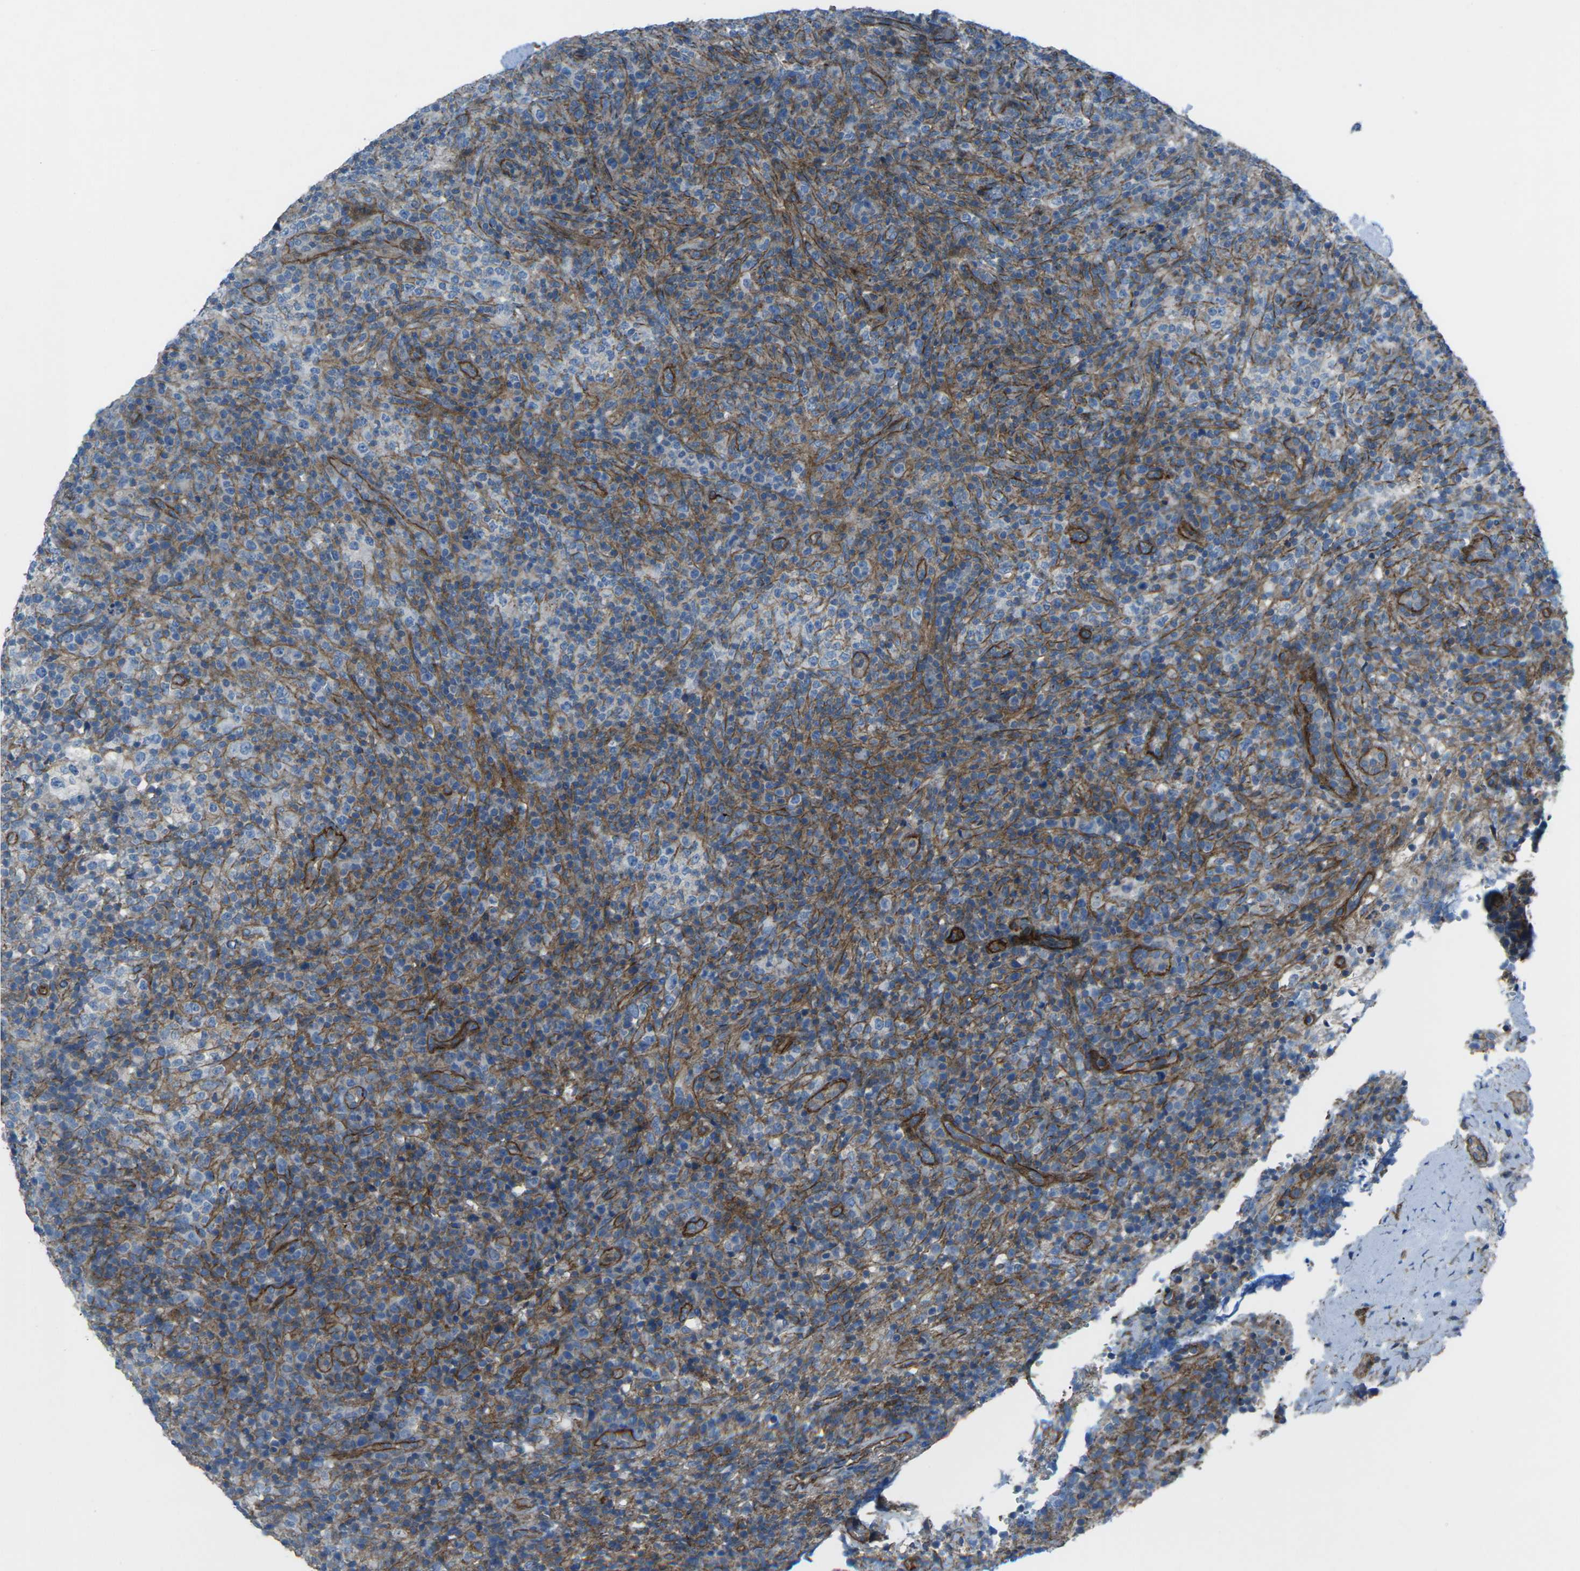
{"staining": {"intensity": "weak", "quantity": "25%-75%", "location": "cytoplasmic/membranous"}, "tissue": "lymphoma", "cell_type": "Tumor cells", "image_type": "cancer", "snomed": [{"axis": "morphology", "description": "Malignant lymphoma, non-Hodgkin's type, High grade"}, {"axis": "topography", "description": "Lymph node"}], "caption": "Immunohistochemistry (IHC) photomicrograph of neoplastic tissue: human lymphoma stained using immunohistochemistry (IHC) reveals low levels of weak protein expression localized specifically in the cytoplasmic/membranous of tumor cells, appearing as a cytoplasmic/membranous brown color.", "gene": "UTRN", "patient": {"sex": "female", "age": 76}}